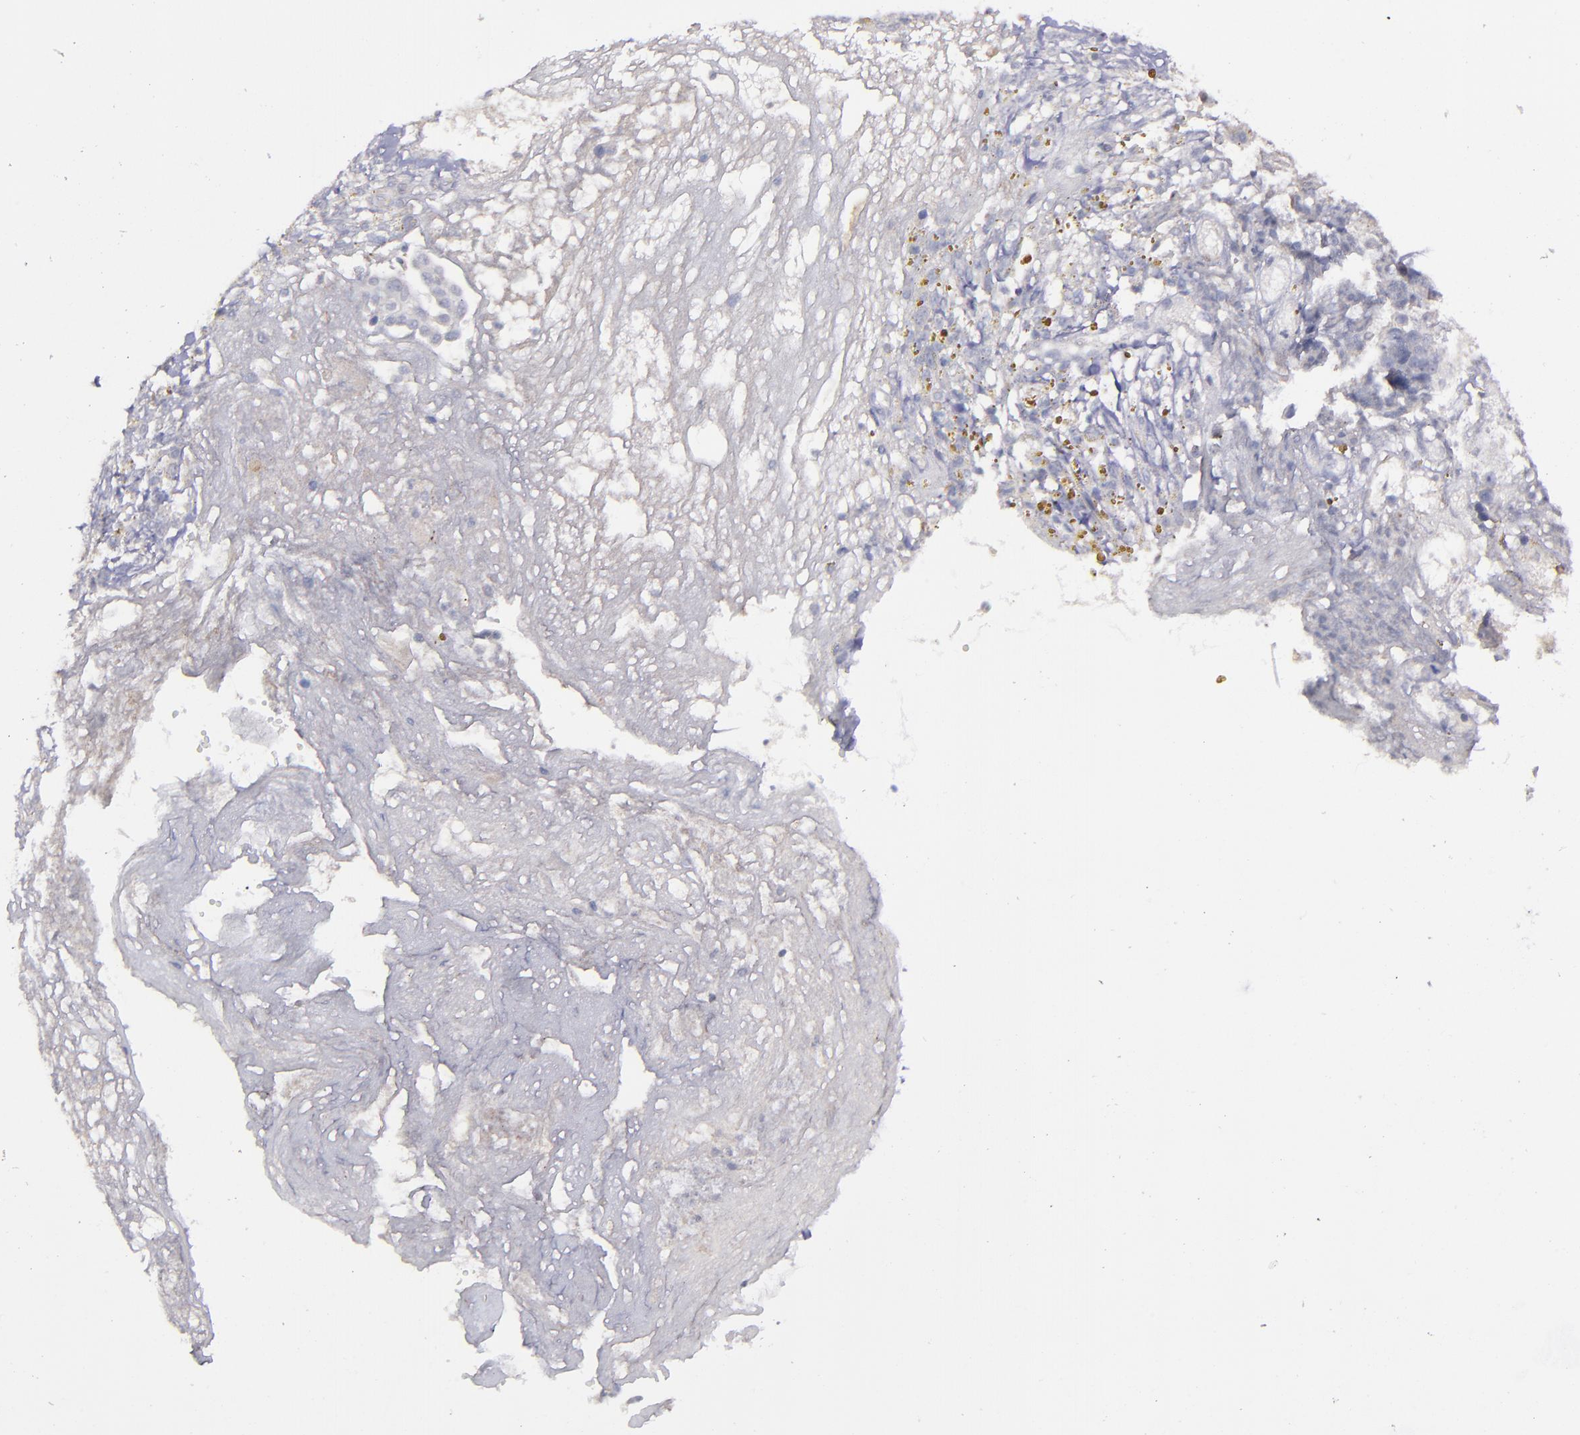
{"staining": {"intensity": "weak", "quantity": "<25%", "location": "cytoplasmic/membranous"}, "tissue": "ovarian cancer", "cell_type": "Tumor cells", "image_type": "cancer", "snomed": [{"axis": "morphology", "description": "Carcinoma, endometroid"}, {"axis": "topography", "description": "Ovary"}], "caption": "IHC photomicrograph of neoplastic tissue: ovarian cancer stained with DAB displays no significant protein staining in tumor cells.", "gene": "MASP1", "patient": {"sex": "female", "age": 42}}